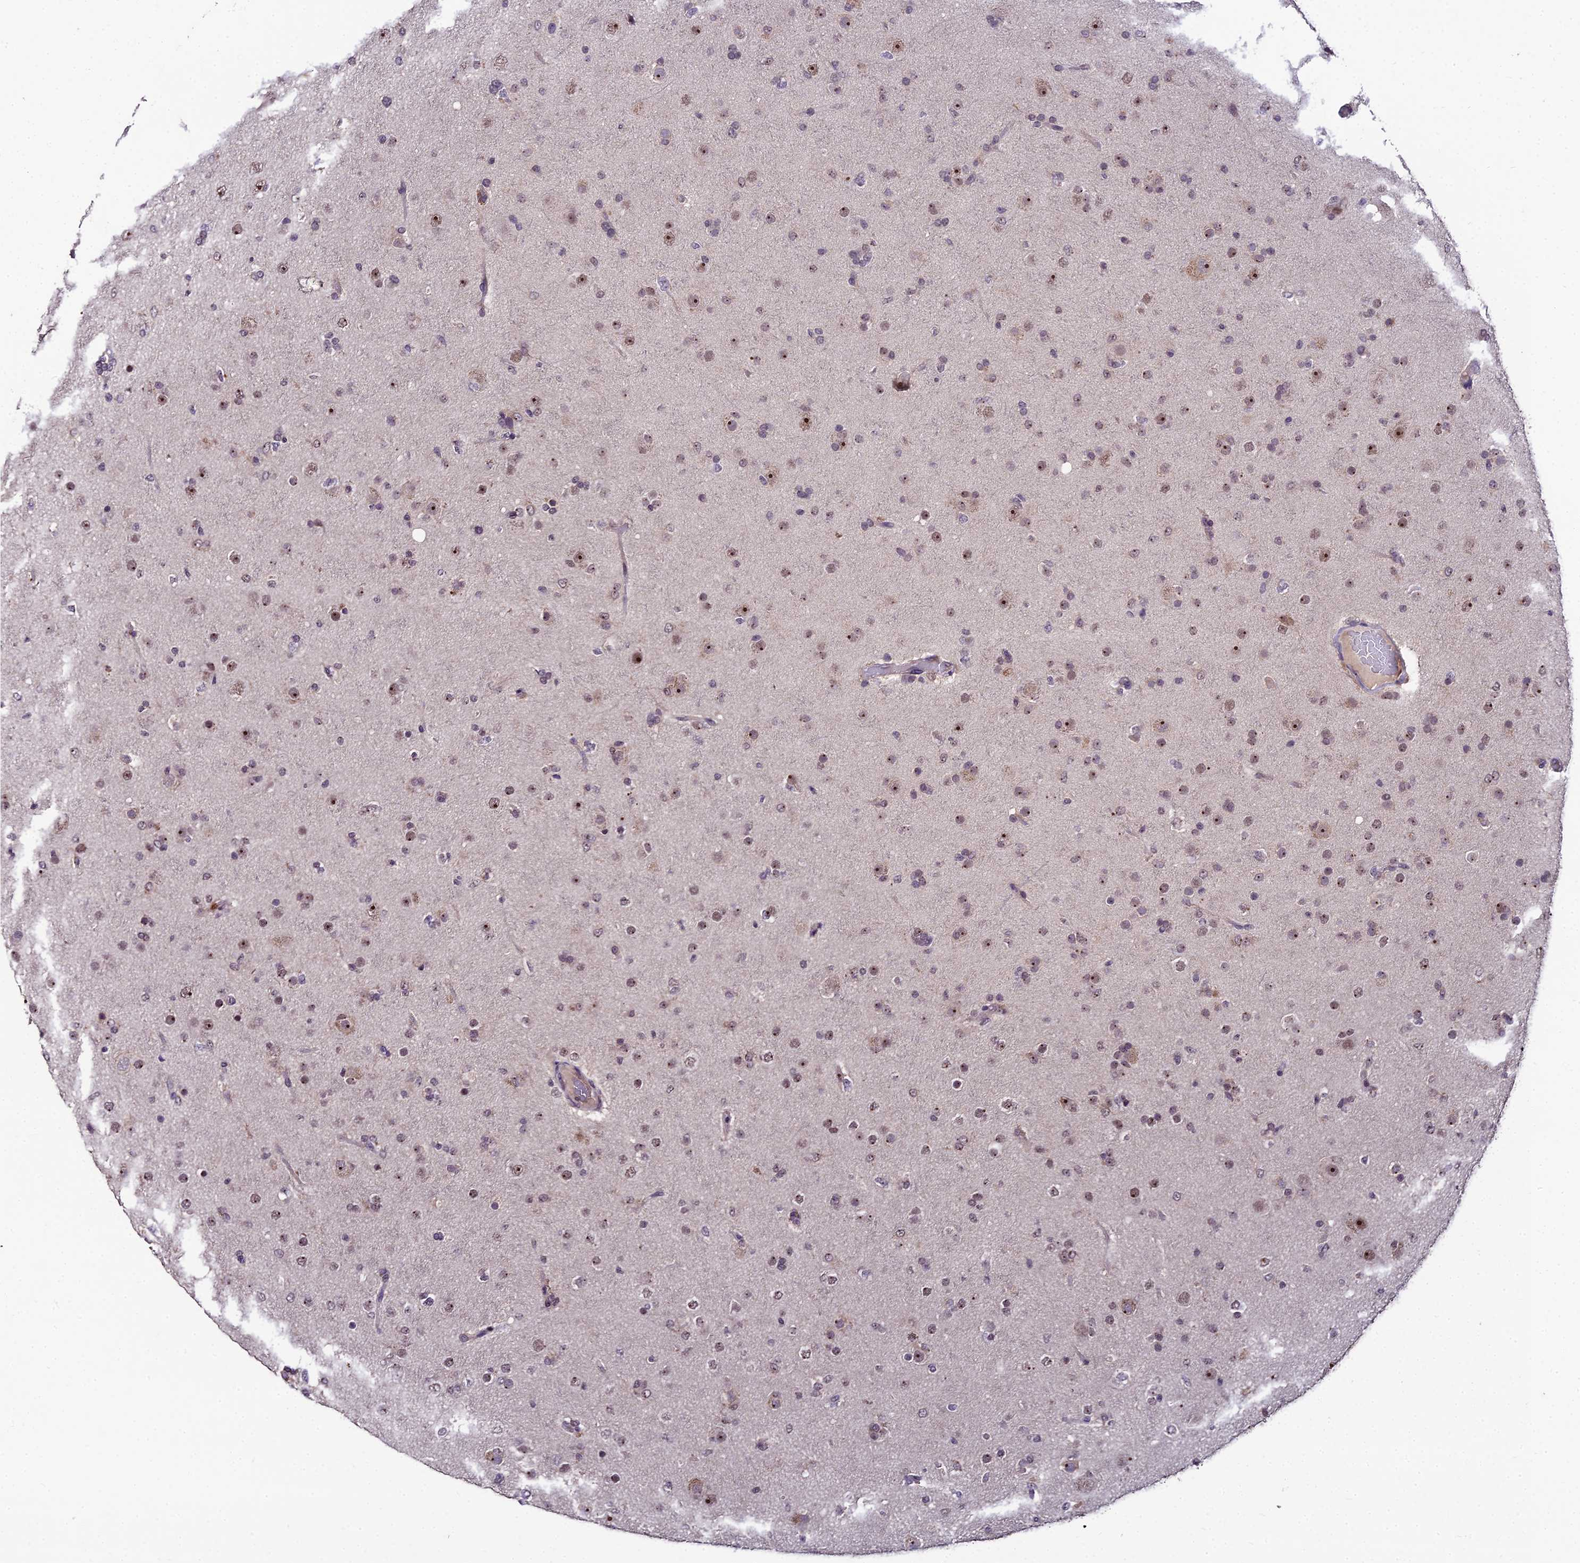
{"staining": {"intensity": "moderate", "quantity": "25%-75%", "location": "cytoplasmic/membranous,nuclear"}, "tissue": "glioma", "cell_type": "Tumor cells", "image_type": "cancer", "snomed": [{"axis": "morphology", "description": "Glioma, malignant, Low grade"}, {"axis": "topography", "description": "Brain"}], "caption": "A photomicrograph showing moderate cytoplasmic/membranous and nuclear positivity in about 25%-75% of tumor cells in malignant low-grade glioma, as visualized by brown immunohistochemical staining.", "gene": "ZNF333", "patient": {"sex": "male", "age": 65}}